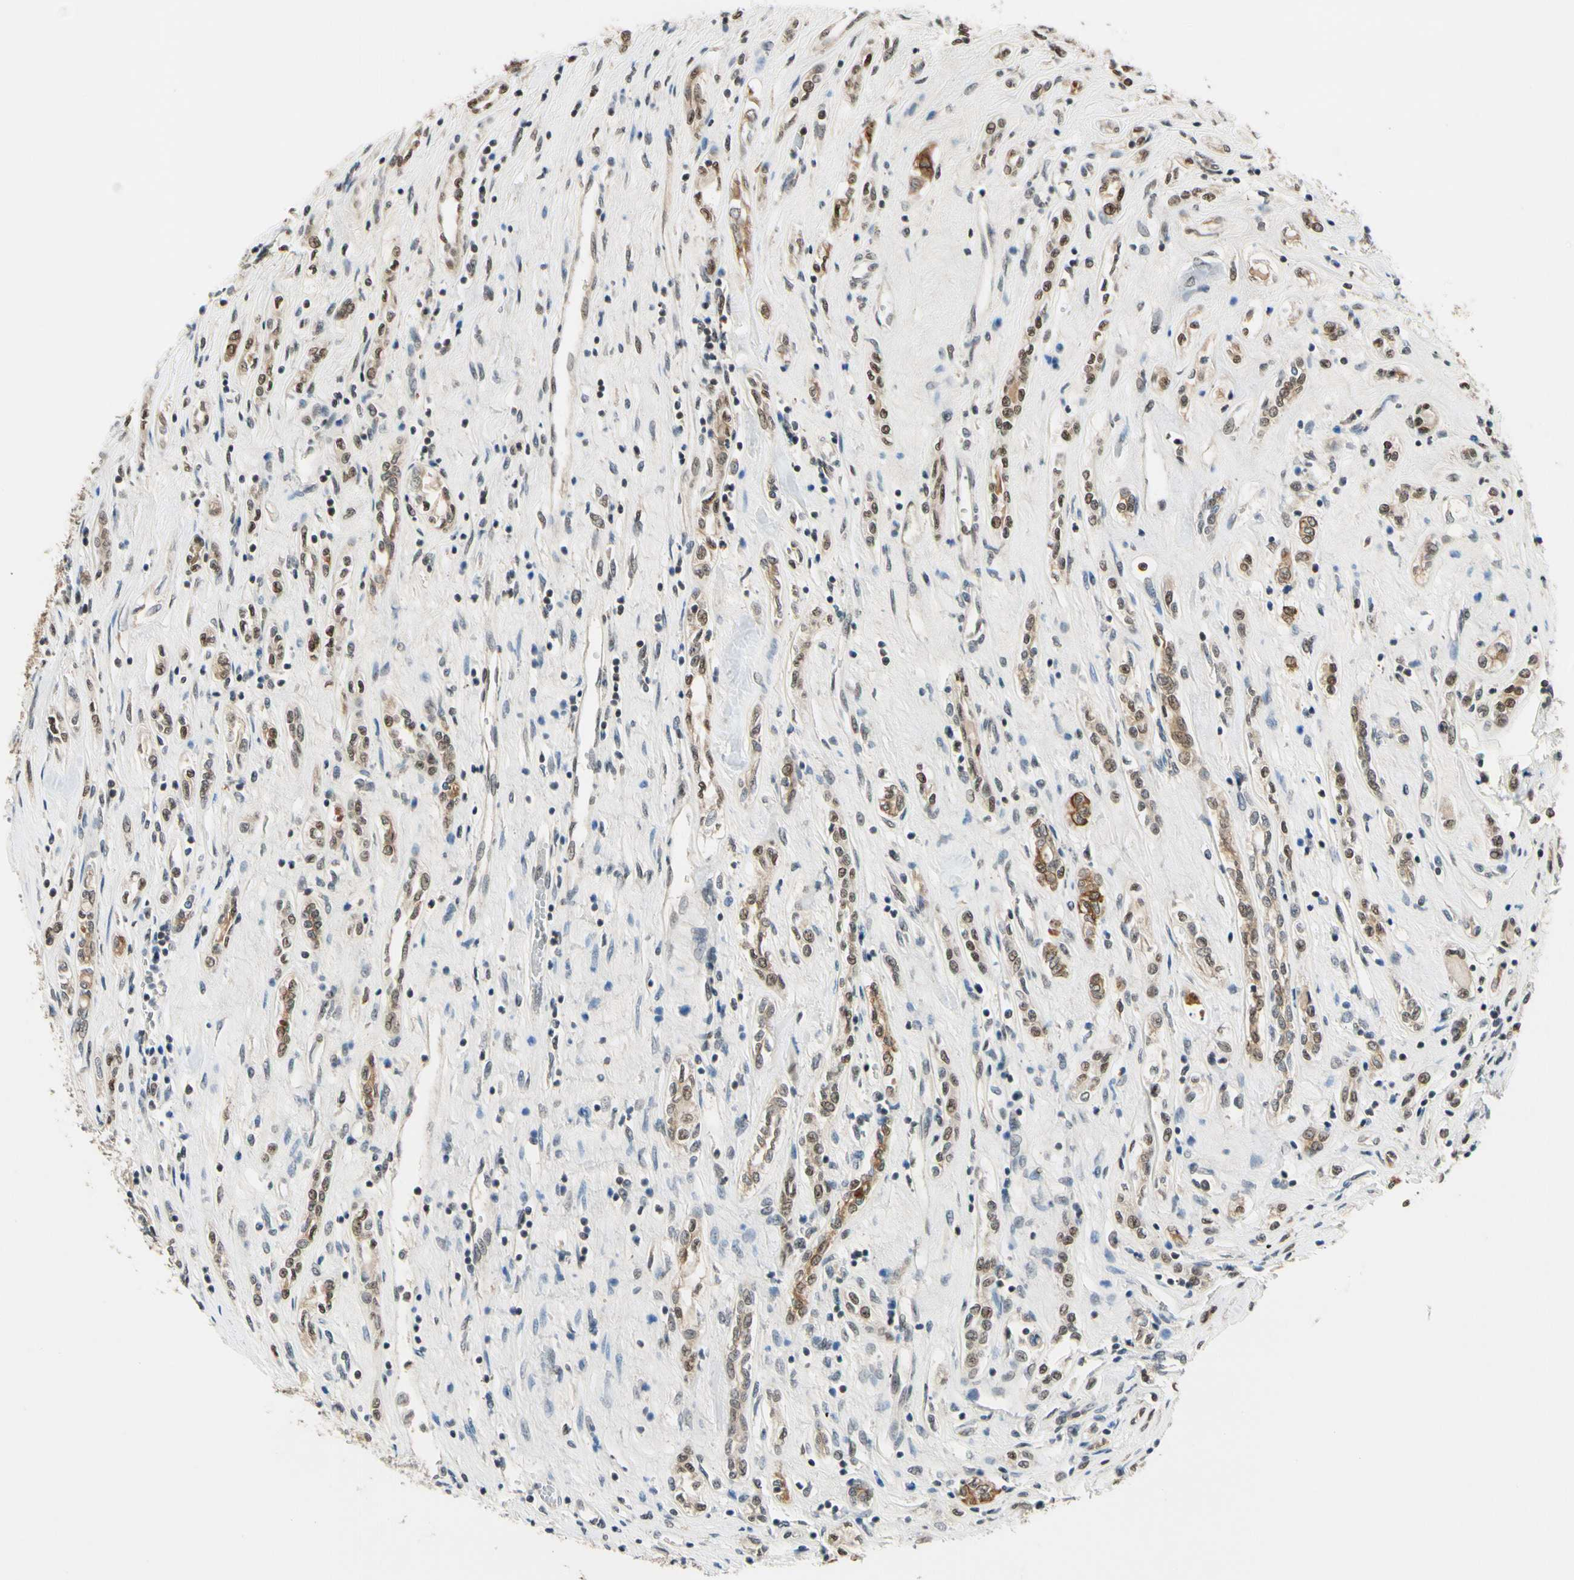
{"staining": {"intensity": "moderate", "quantity": ">75%", "location": "cytoplasmic/membranous,nuclear"}, "tissue": "renal cancer", "cell_type": "Tumor cells", "image_type": "cancer", "snomed": [{"axis": "morphology", "description": "Adenocarcinoma, NOS"}, {"axis": "topography", "description": "Kidney"}], "caption": "The immunohistochemical stain highlights moderate cytoplasmic/membranous and nuclear expression in tumor cells of renal adenocarcinoma tissue.", "gene": "TAF12", "patient": {"sex": "female", "age": 70}}